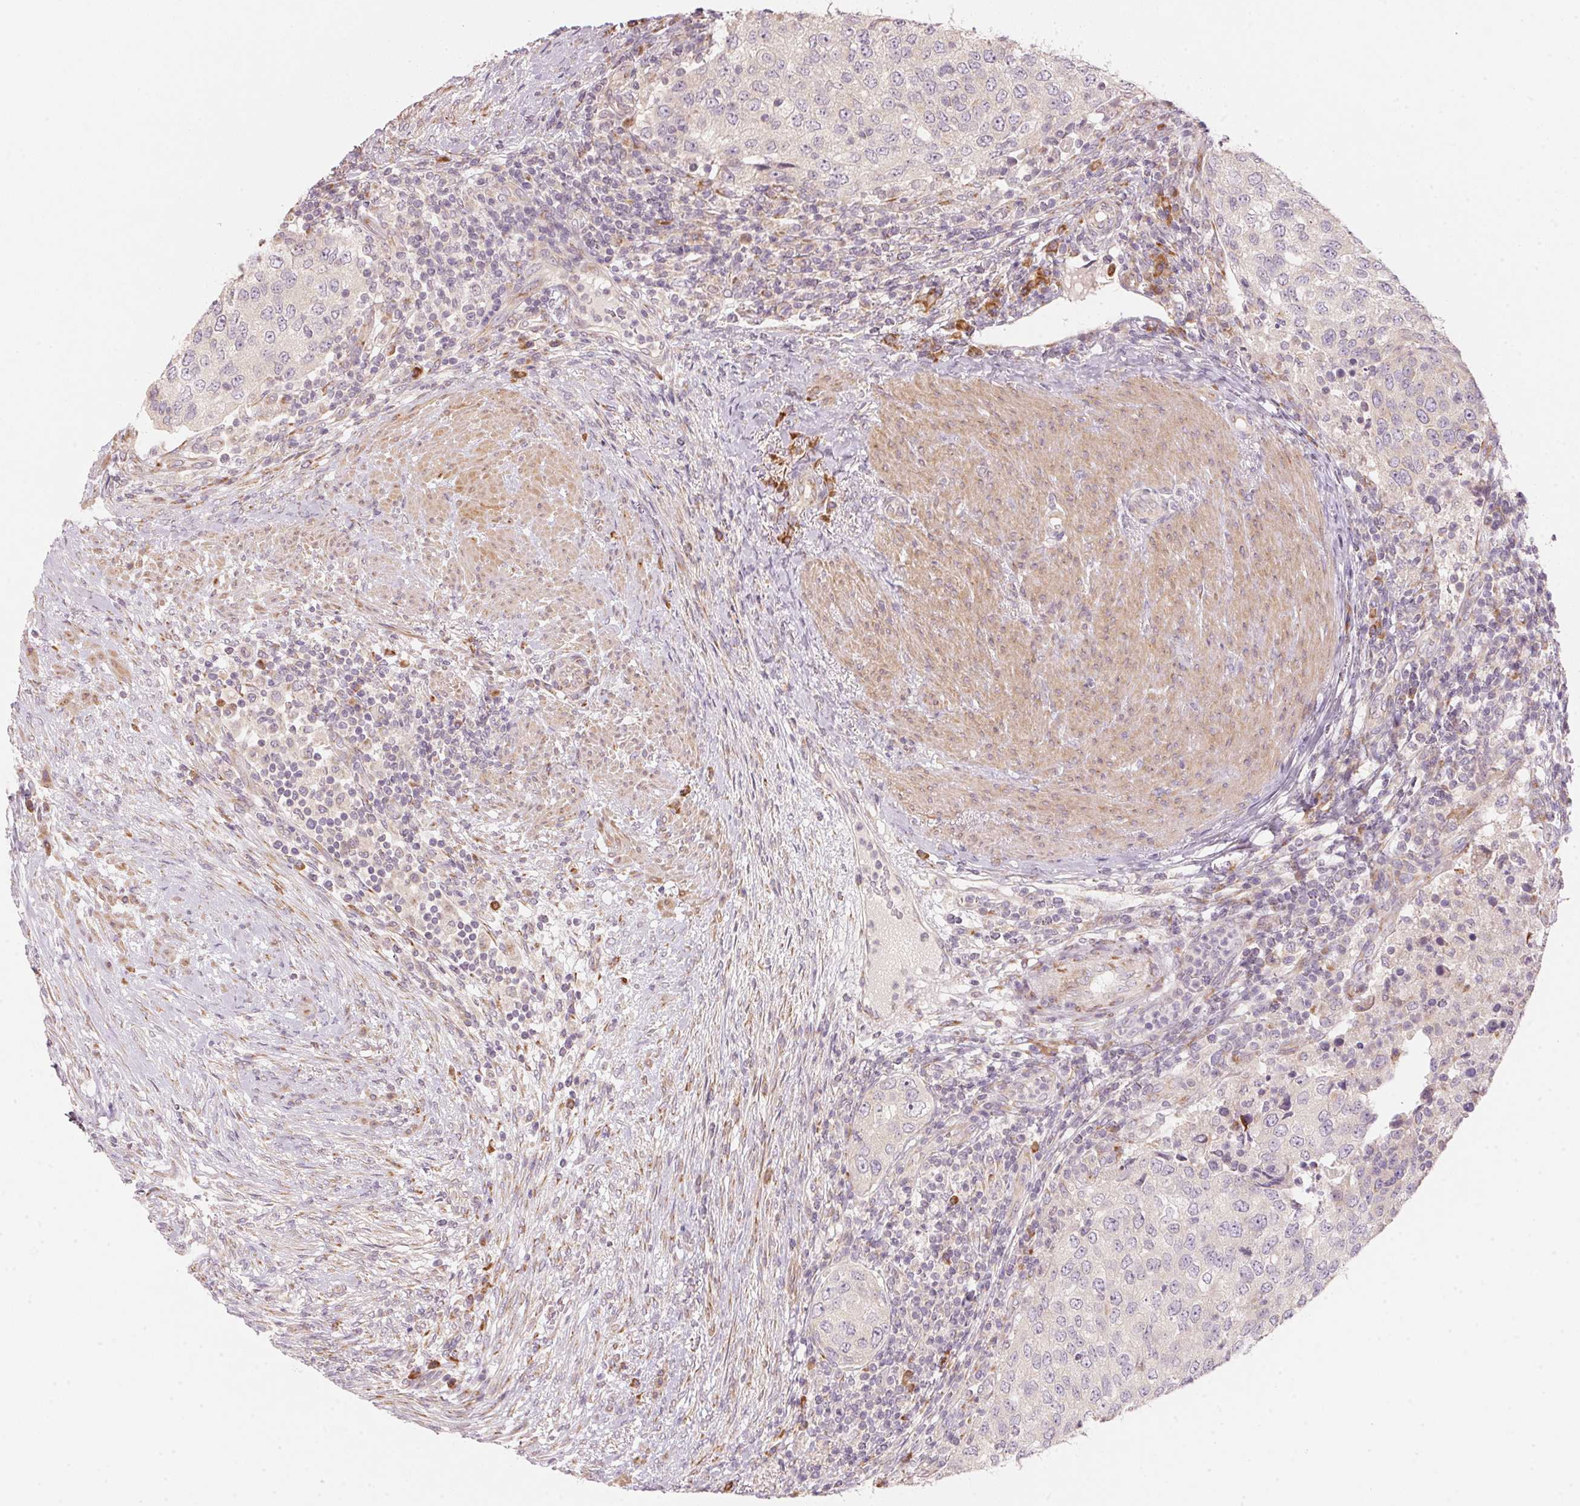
{"staining": {"intensity": "negative", "quantity": "none", "location": "none"}, "tissue": "urothelial cancer", "cell_type": "Tumor cells", "image_type": "cancer", "snomed": [{"axis": "morphology", "description": "Urothelial carcinoma, High grade"}, {"axis": "topography", "description": "Urinary bladder"}], "caption": "The micrograph displays no significant positivity in tumor cells of high-grade urothelial carcinoma.", "gene": "BLOC1S2", "patient": {"sex": "female", "age": 78}}